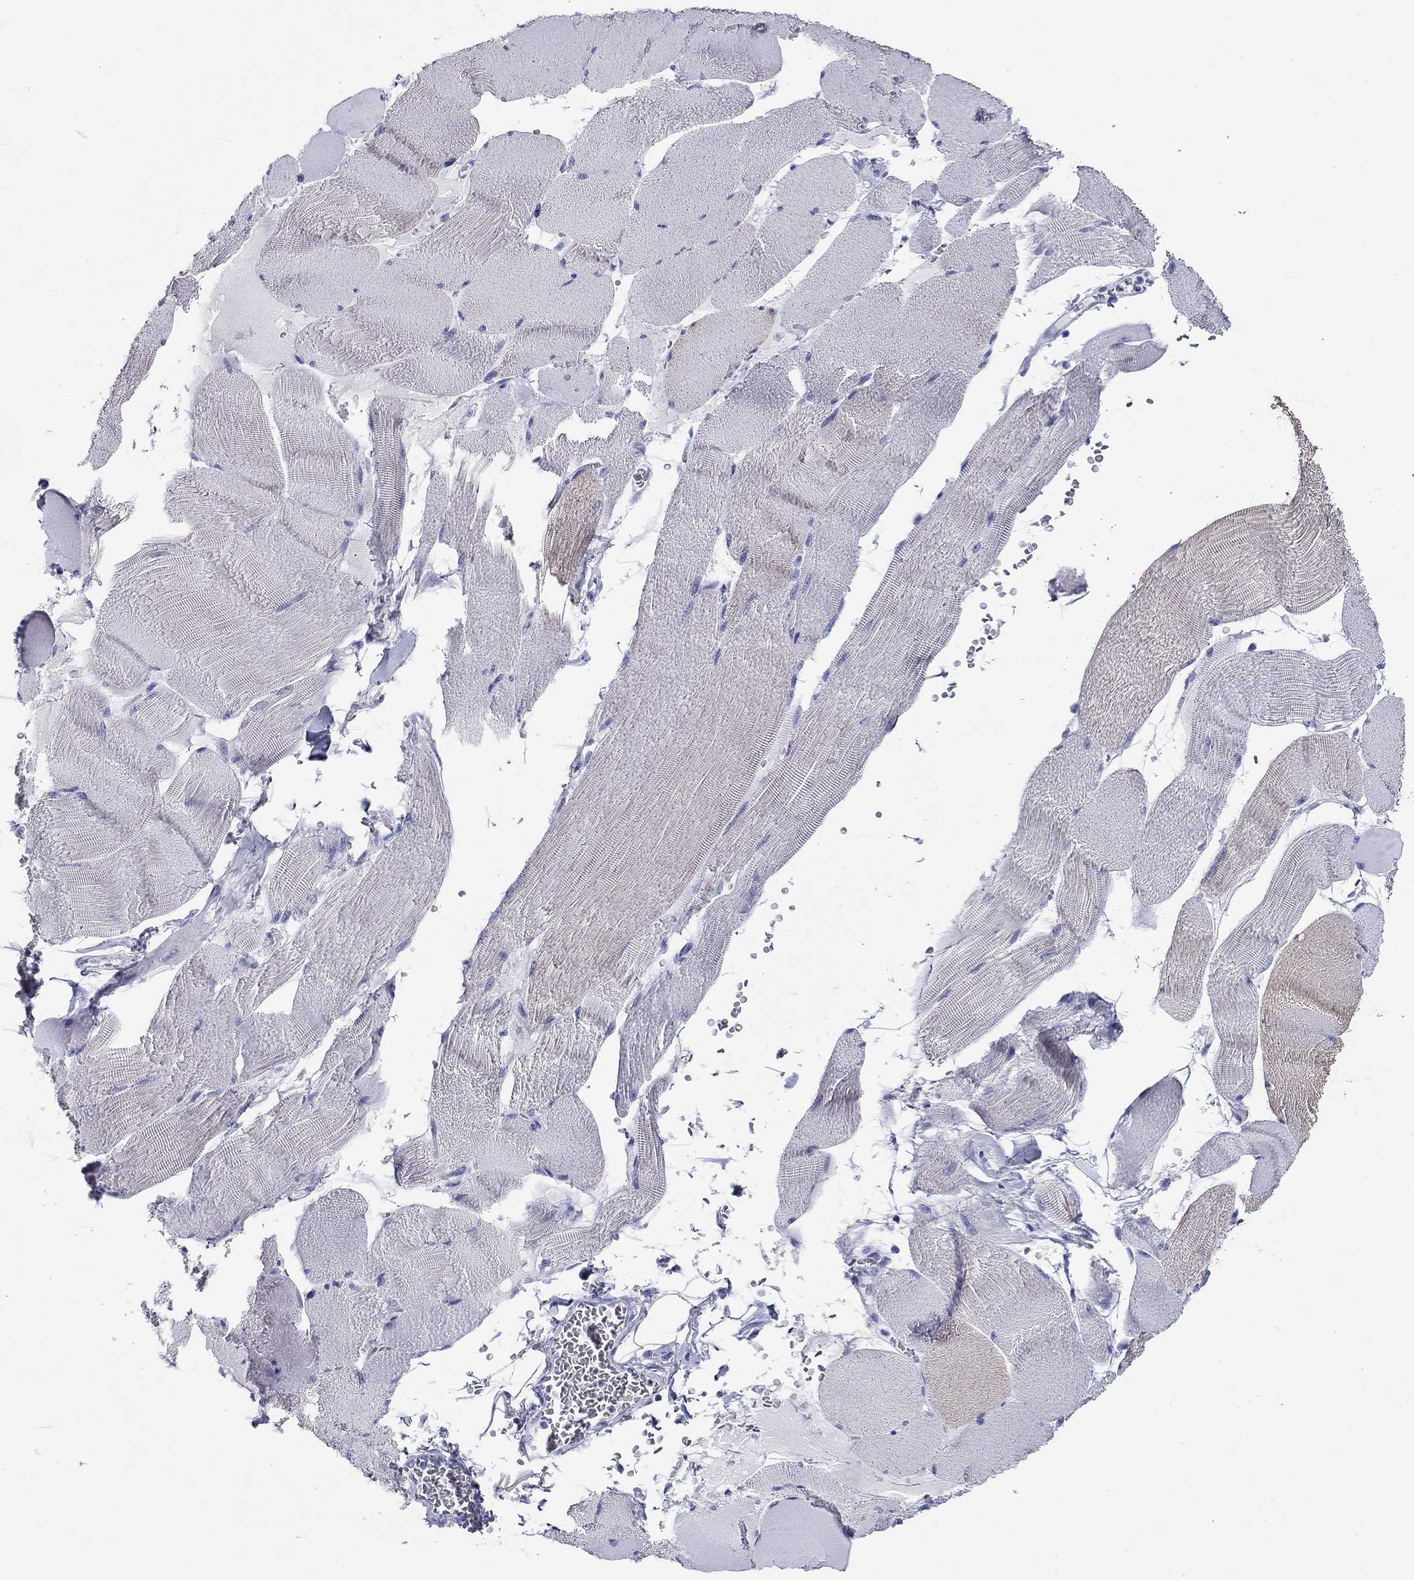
{"staining": {"intensity": "negative", "quantity": "none", "location": "none"}, "tissue": "skeletal muscle", "cell_type": "Myocytes", "image_type": "normal", "snomed": [{"axis": "morphology", "description": "Normal tissue, NOS"}, {"axis": "topography", "description": "Skeletal muscle"}], "caption": "A histopathology image of human skeletal muscle is negative for staining in myocytes.", "gene": "CRYGS", "patient": {"sex": "male", "age": 56}}